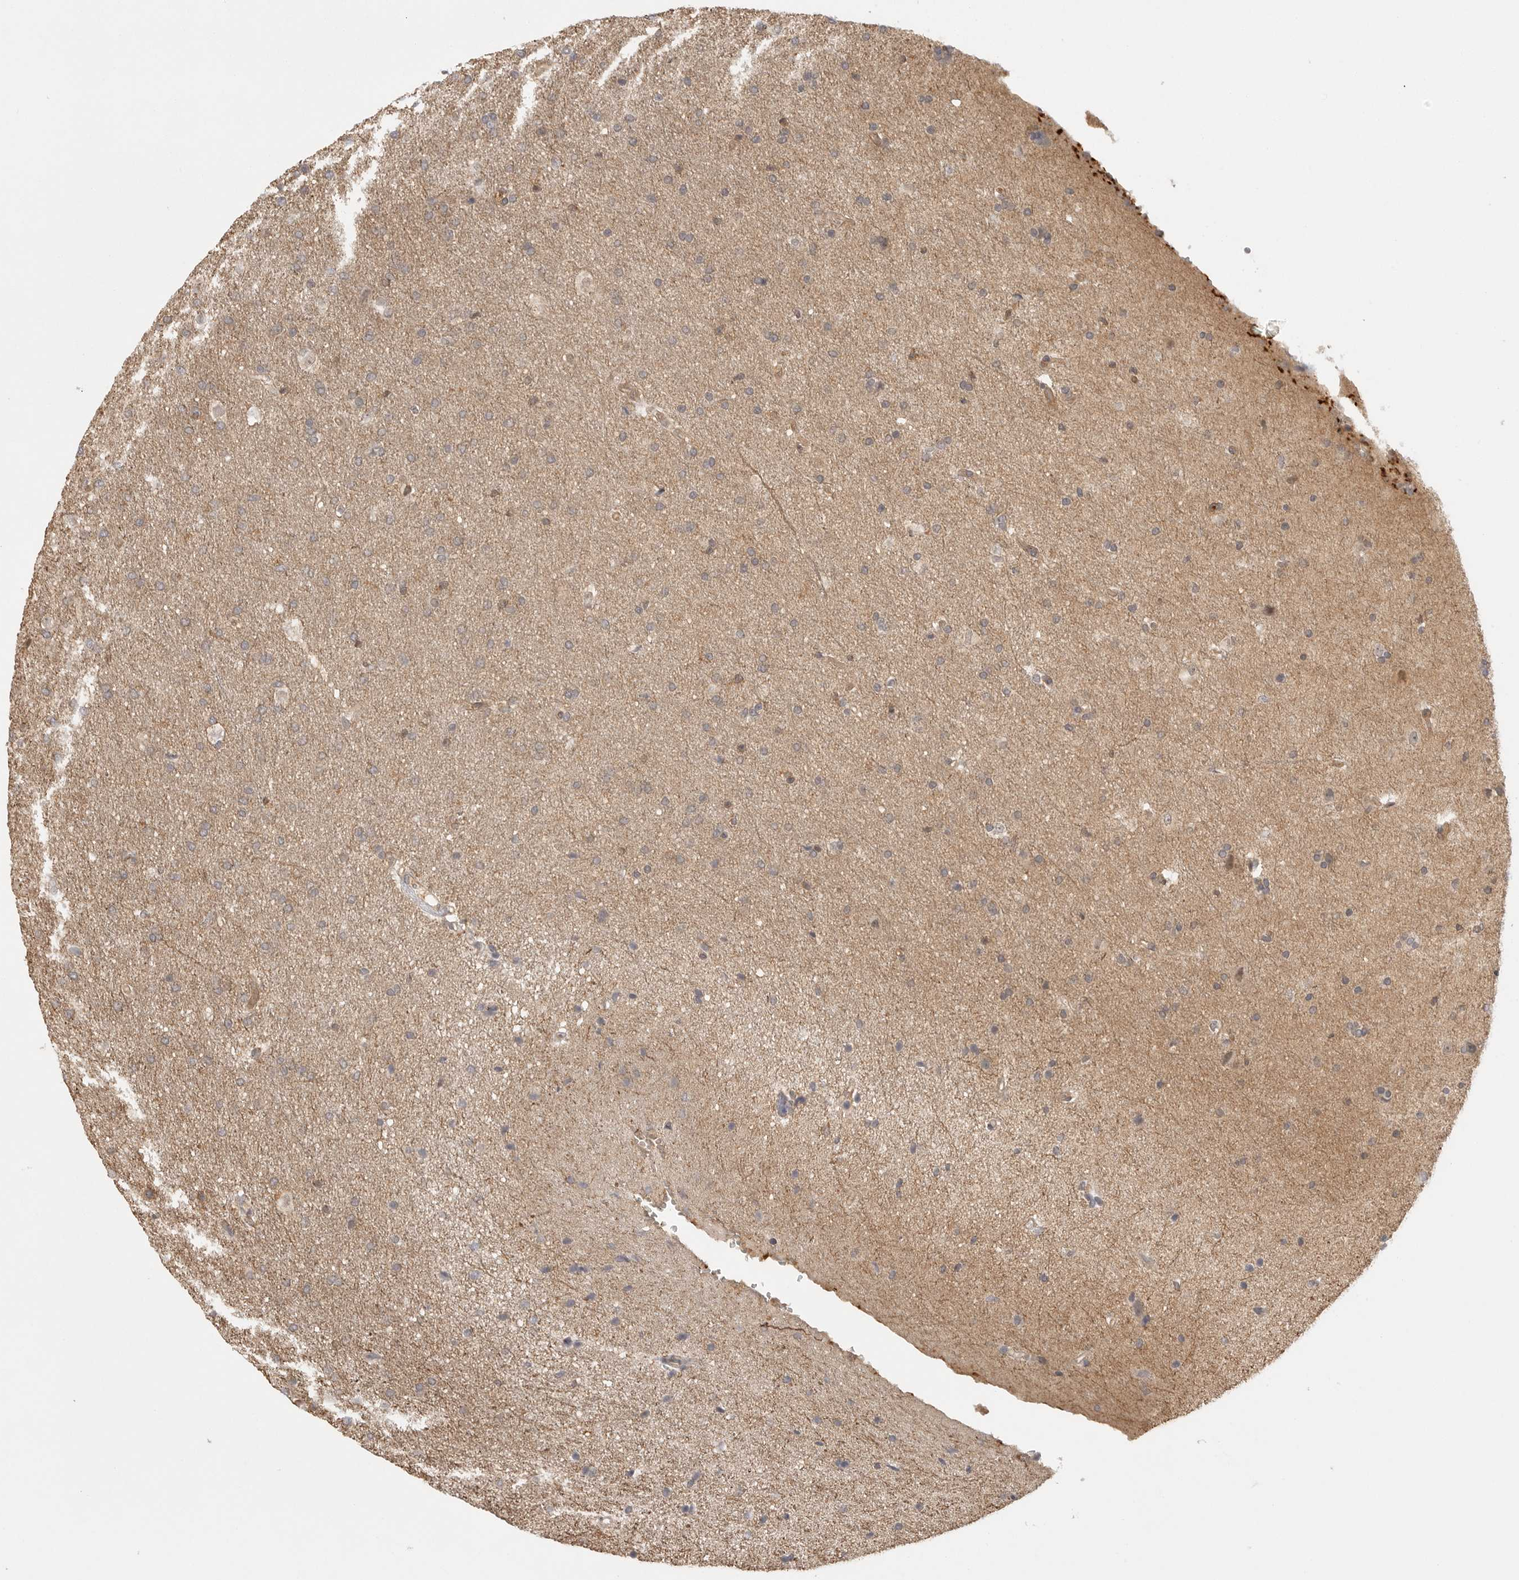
{"staining": {"intensity": "weak", "quantity": ">75%", "location": "cytoplasmic/membranous"}, "tissue": "glioma", "cell_type": "Tumor cells", "image_type": "cancer", "snomed": [{"axis": "morphology", "description": "Glioma, malignant, Low grade"}, {"axis": "topography", "description": "Brain"}], "caption": "A micrograph showing weak cytoplasmic/membranous expression in about >75% of tumor cells in low-grade glioma (malignant), as visualized by brown immunohistochemical staining.", "gene": "DBNL", "patient": {"sex": "female", "age": 37}}